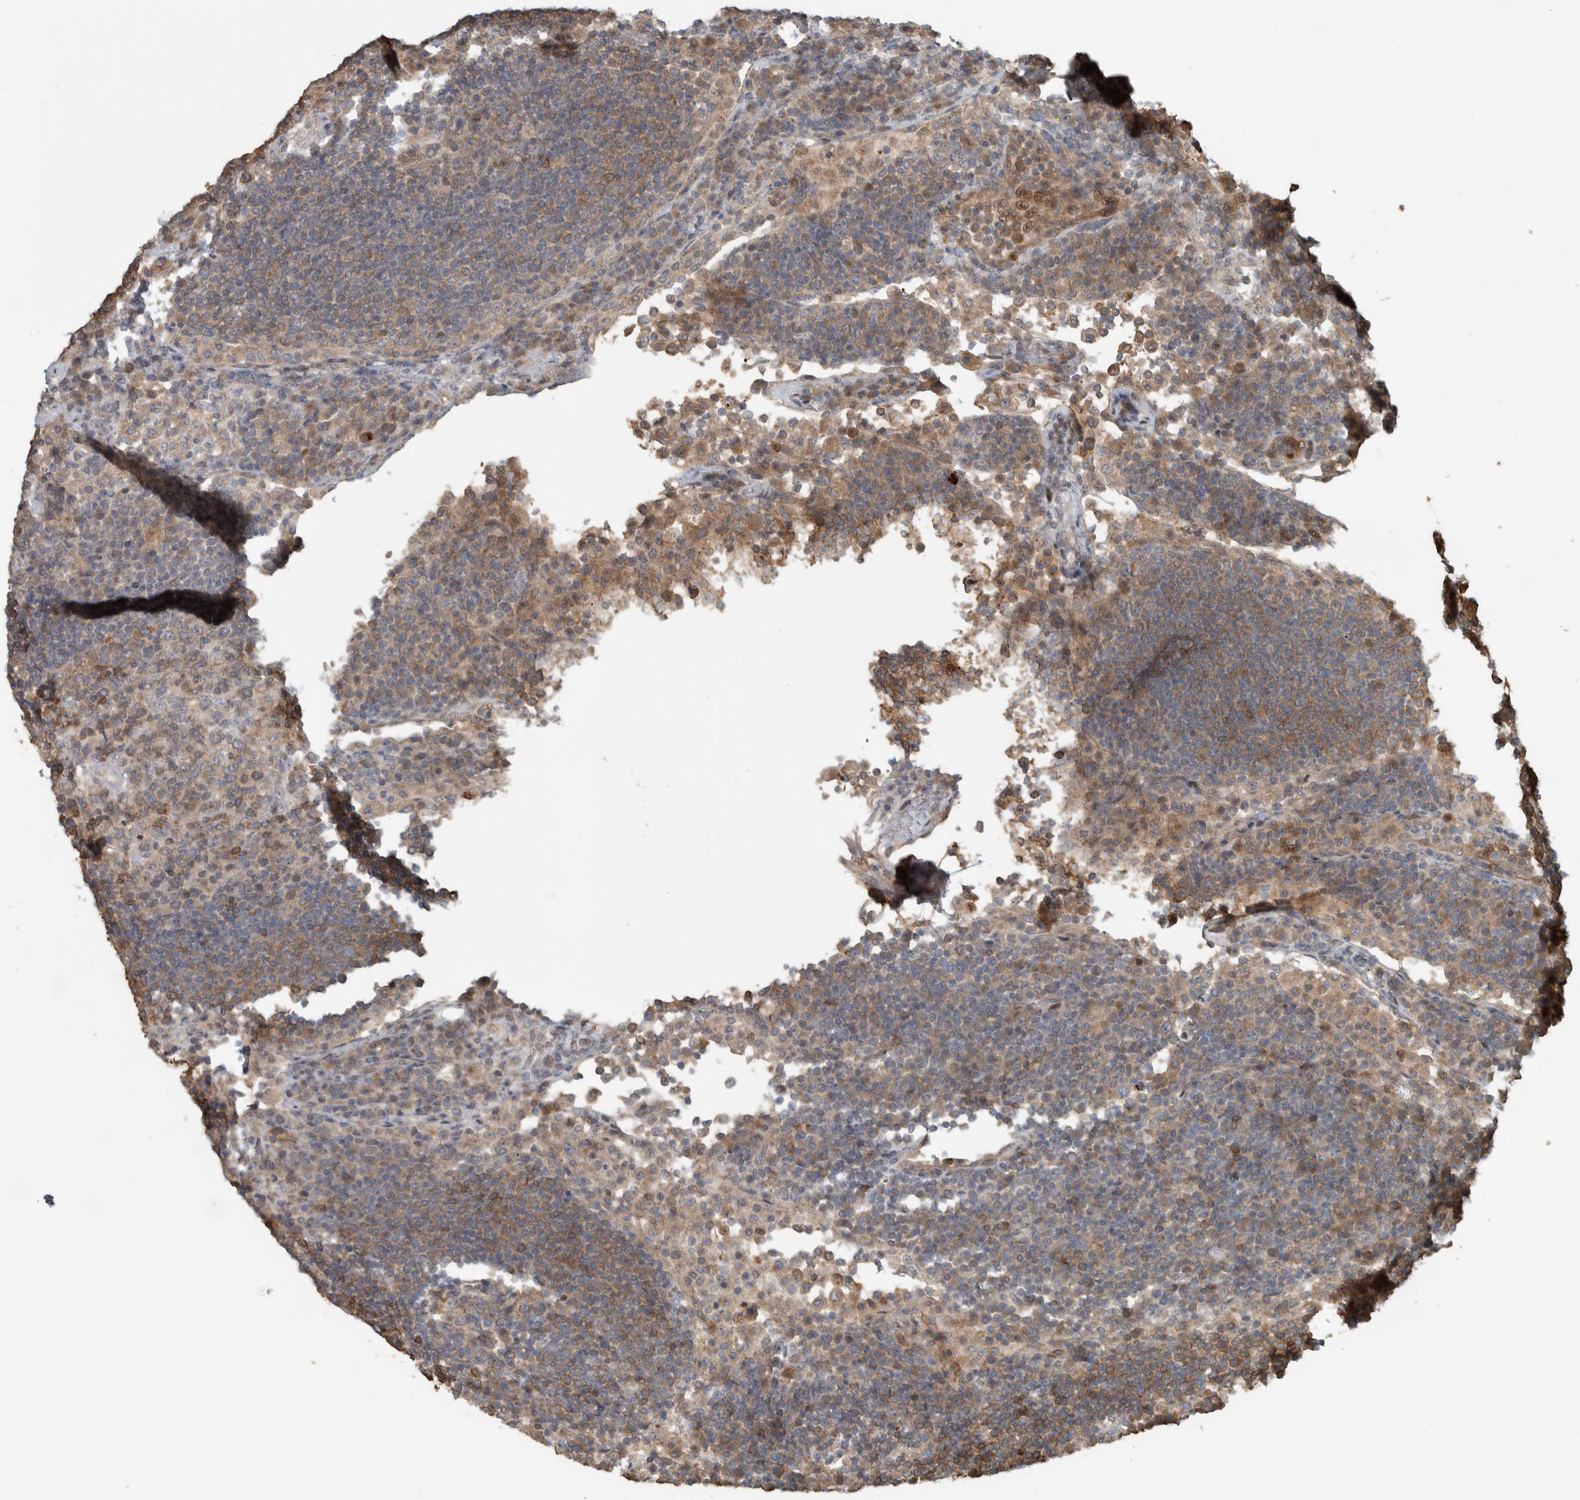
{"staining": {"intensity": "strong", "quantity": ">75%", "location": "cytoplasmic/membranous"}, "tissue": "lymph node", "cell_type": "Germinal center cells", "image_type": "normal", "snomed": [{"axis": "morphology", "description": "Normal tissue, NOS"}, {"axis": "topography", "description": "Lymph node"}], "caption": "Immunohistochemical staining of benign human lymph node shows high levels of strong cytoplasmic/membranous staining in approximately >75% of germinal center cells. (Brightfield microscopy of DAB IHC at high magnification).", "gene": "CNTROB", "patient": {"sex": "female", "age": 53}}